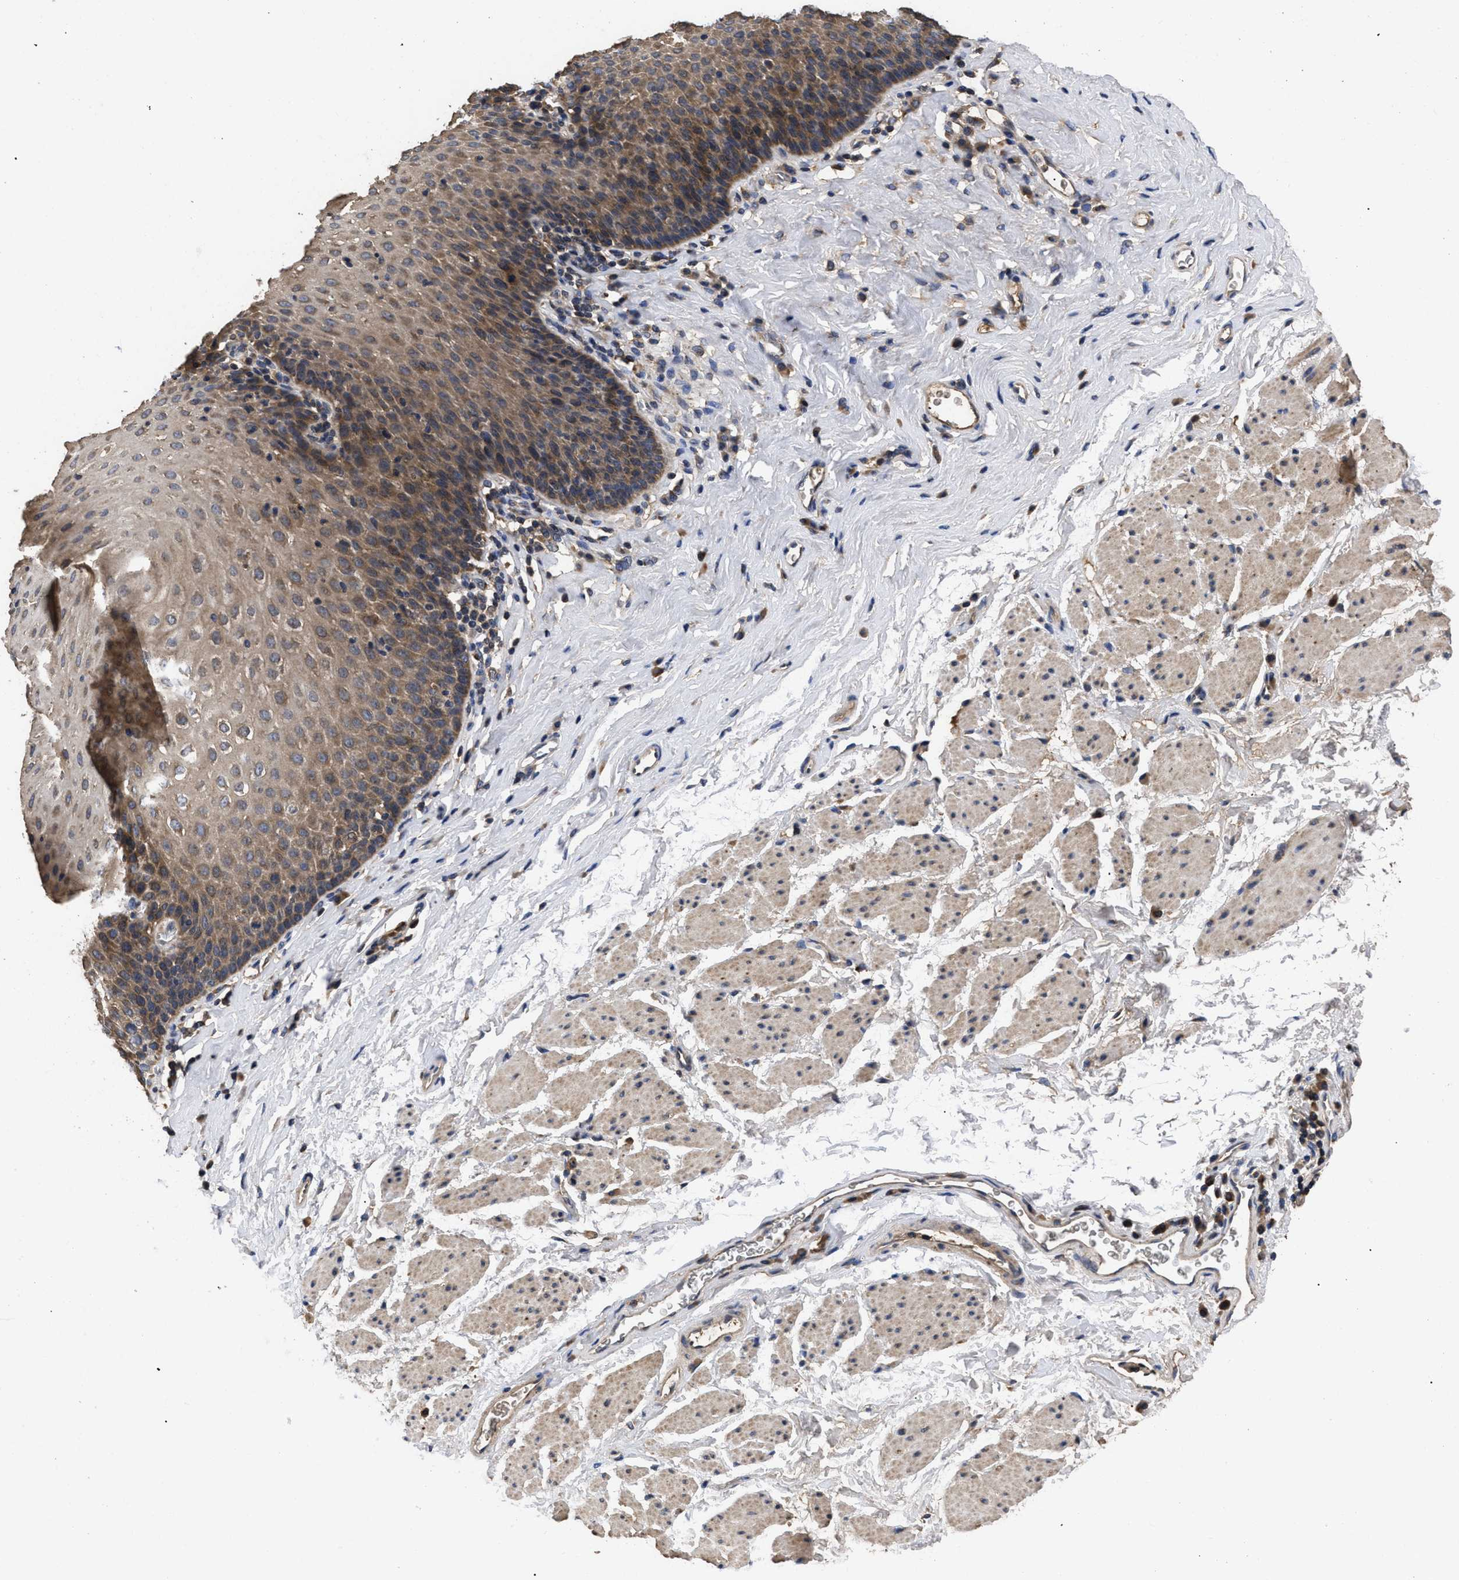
{"staining": {"intensity": "moderate", "quantity": ">75%", "location": "cytoplasmic/membranous"}, "tissue": "esophagus", "cell_type": "Squamous epithelial cells", "image_type": "normal", "snomed": [{"axis": "morphology", "description": "Normal tissue, NOS"}, {"axis": "topography", "description": "Esophagus"}], "caption": "Squamous epithelial cells display medium levels of moderate cytoplasmic/membranous positivity in approximately >75% of cells in normal human esophagus.", "gene": "LRRC3", "patient": {"sex": "female", "age": 61}}